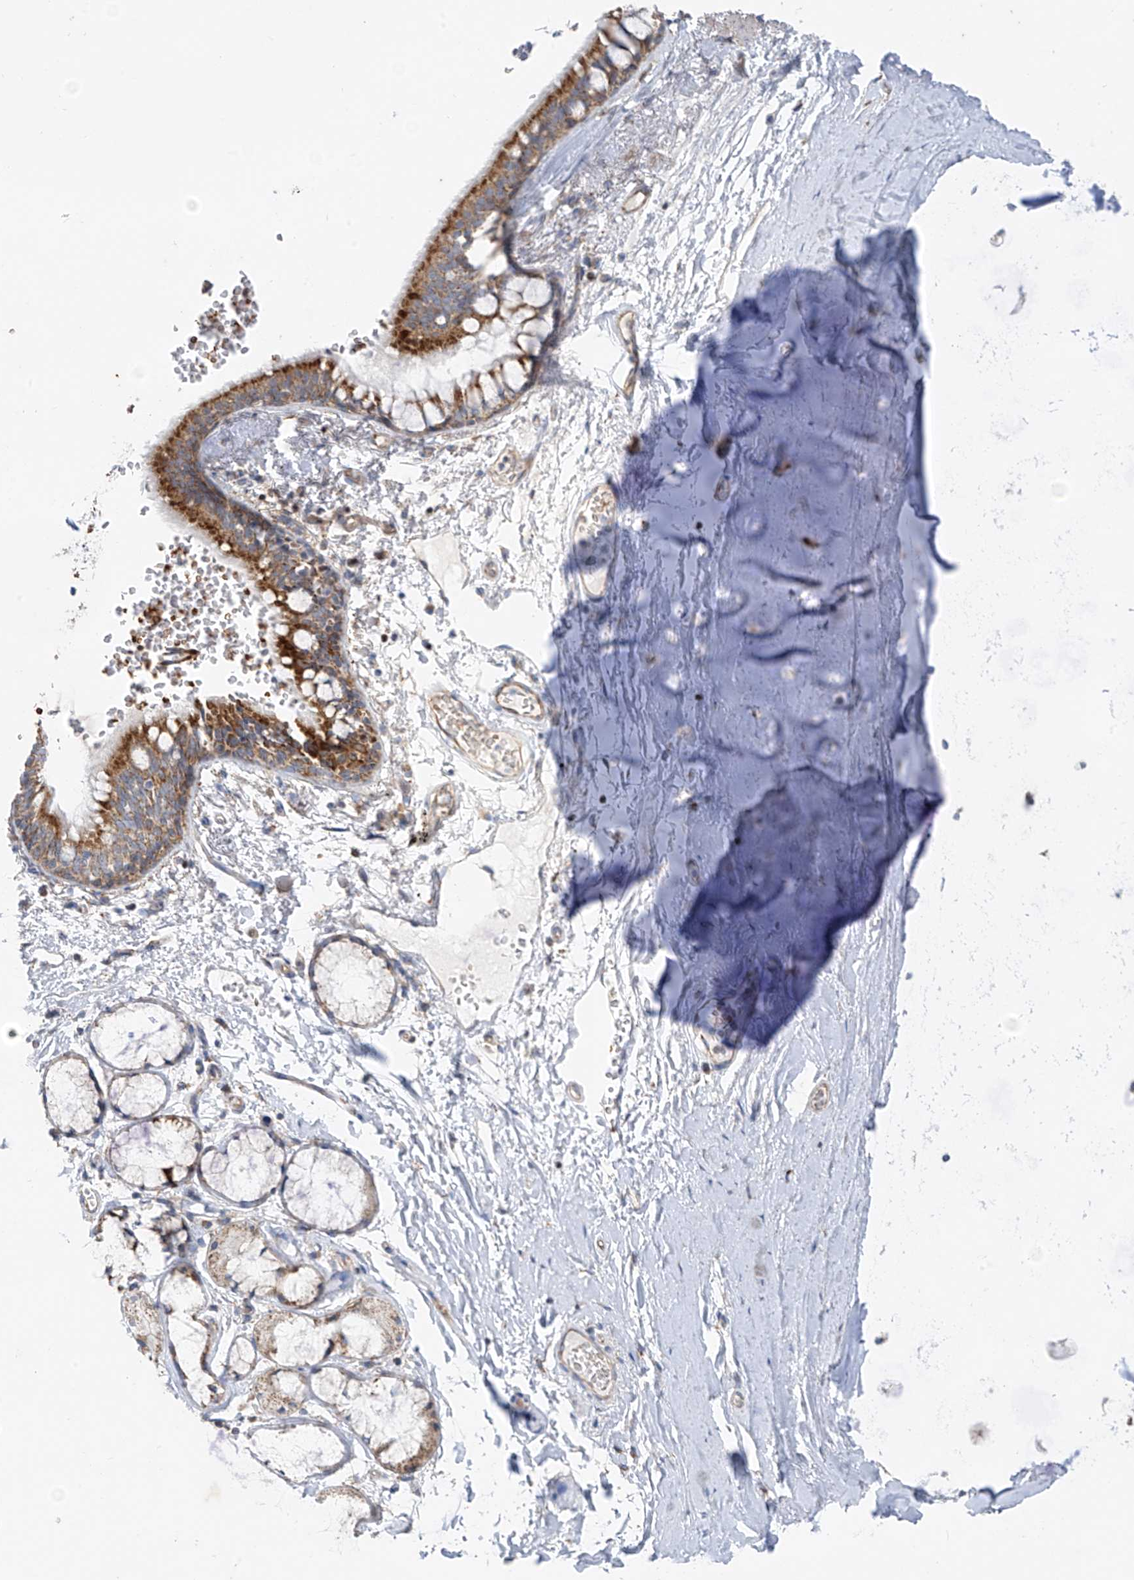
{"staining": {"intensity": "moderate", "quantity": ">75%", "location": "cytoplasmic/membranous"}, "tissue": "bronchus", "cell_type": "Respiratory epithelial cells", "image_type": "normal", "snomed": [{"axis": "morphology", "description": "Normal tissue, NOS"}, {"axis": "topography", "description": "Cartilage tissue"}, {"axis": "topography", "description": "Bronchus"}], "caption": "A high-resolution photomicrograph shows immunohistochemistry (IHC) staining of unremarkable bronchus, which displays moderate cytoplasmic/membranous staining in approximately >75% of respiratory epithelial cells. (DAB IHC, brown staining for protein, blue staining for nuclei).", "gene": "EOMES", "patient": {"sex": "female", "age": 73}}